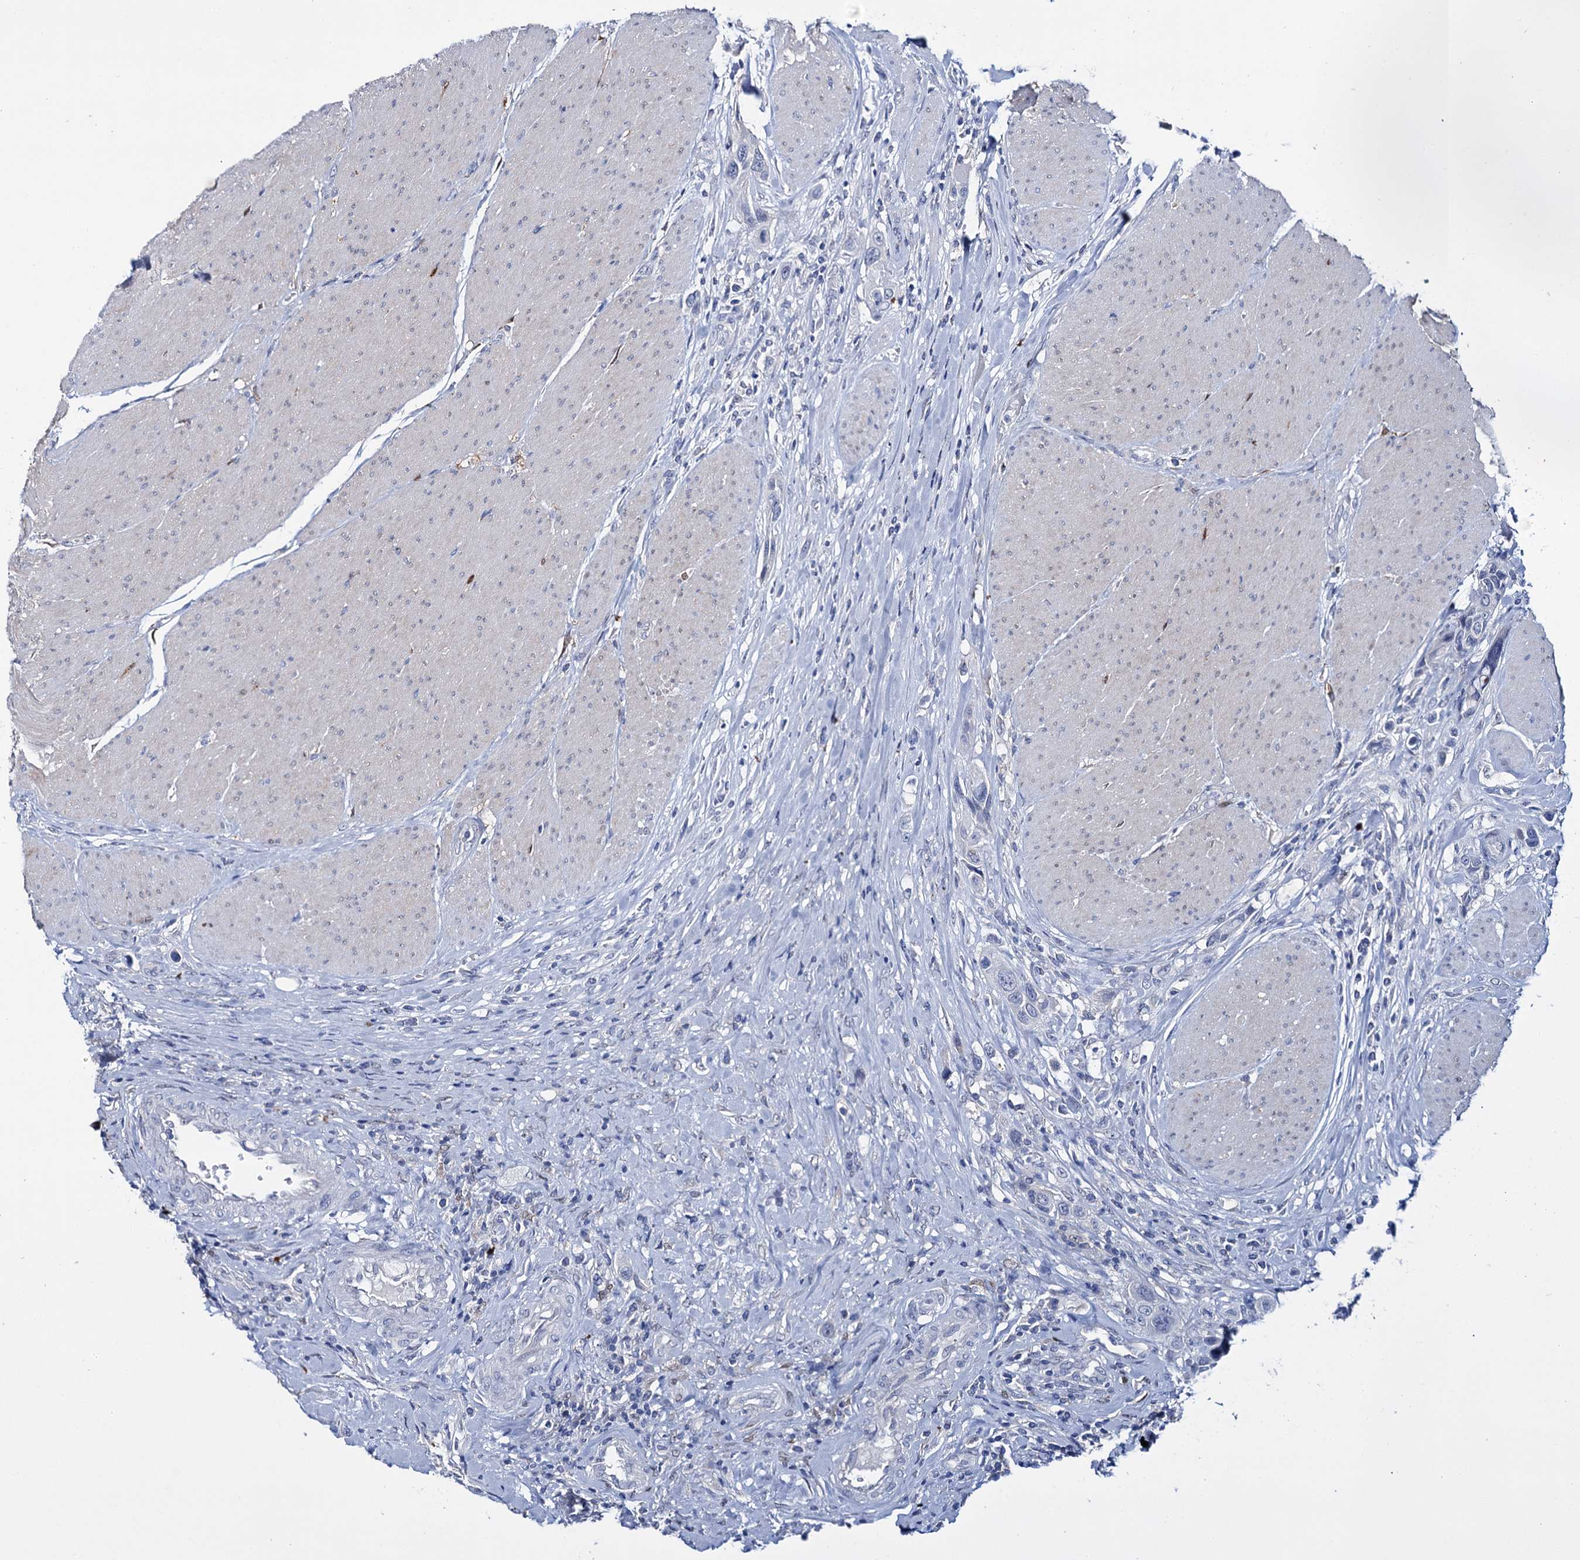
{"staining": {"intensity": "negative", "quantity": "none", "location": "none"}, "tissue": "urothelial cancer", "cell_type": "Tumor cells", "image_type": "cancer", "snomed": [{"axis": "morphology", "description": "Urothelial carcinoma, High grade"}, {"axis": "topography", "description": "Urinary bladder"}], "caption": "IHC image of human urothelial carcinoma (high-grade) stained for a protein (brown), which reveals no positivity in tumor cells. Nuclei are stained in blue.", "gene": "LYZL4", "patient": {"sex": "male", "age": 50}}